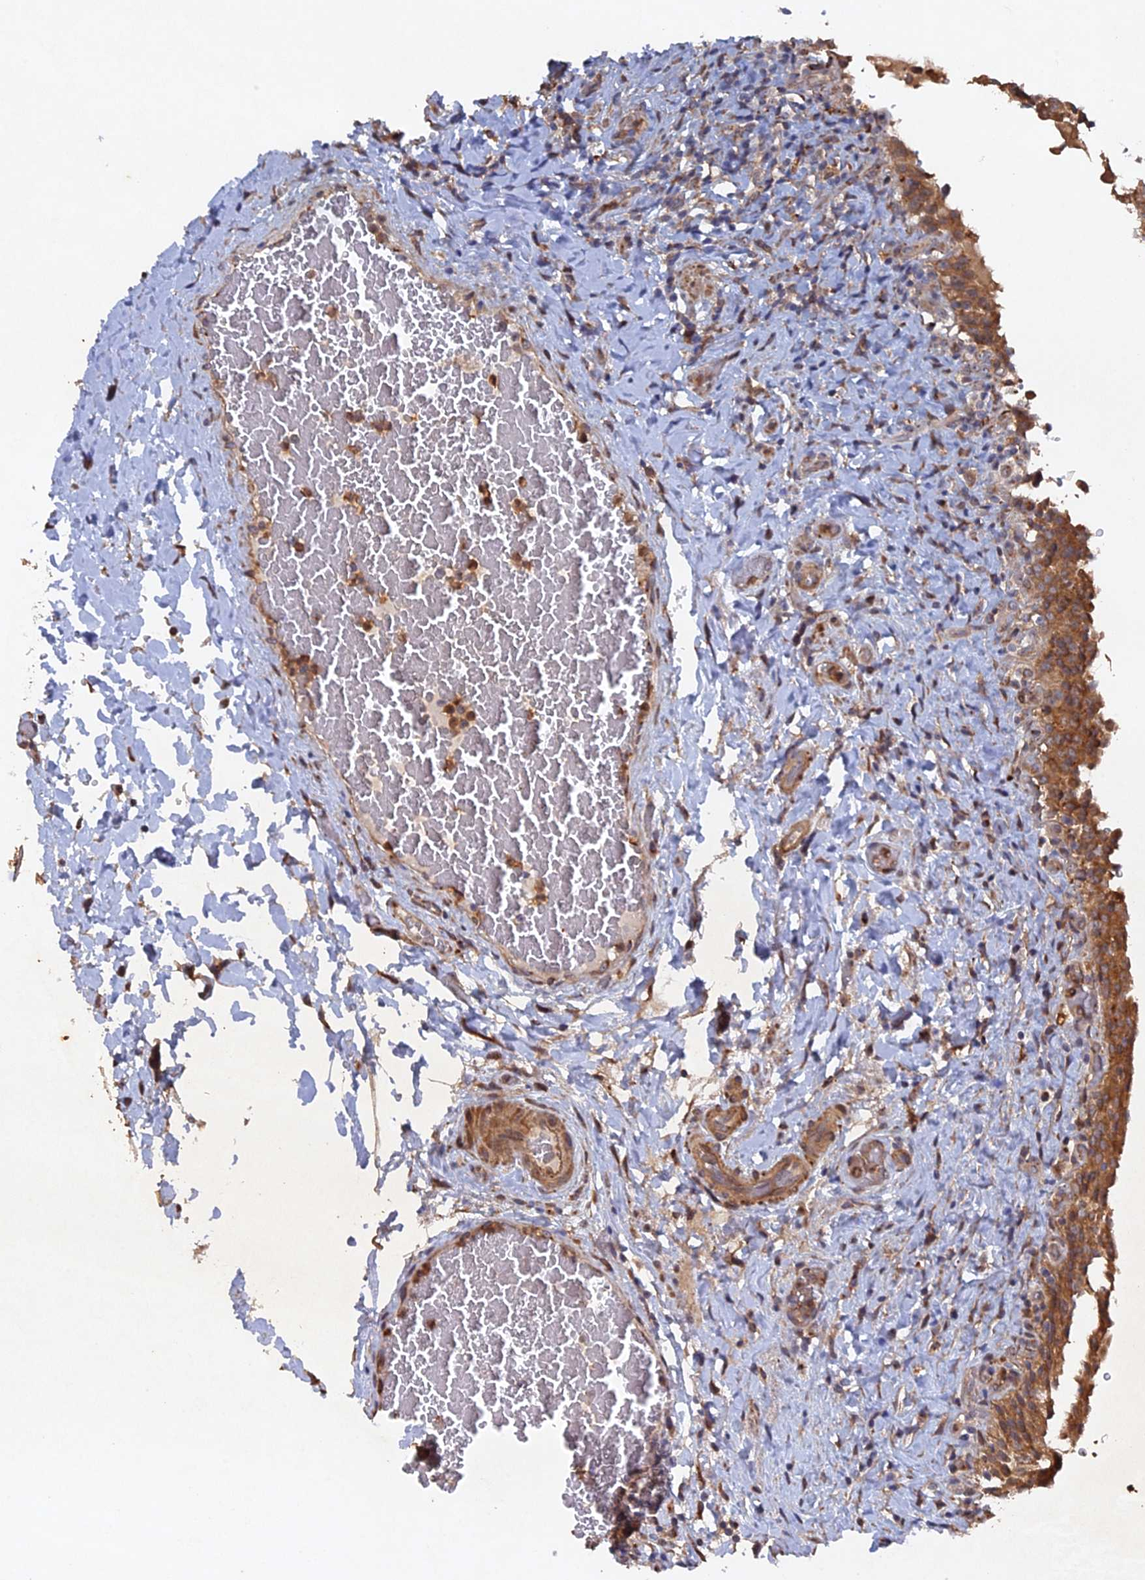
{"staining": {"intensity": "strong", "quantity": ">75%", "location": "cytoplasmic/membranous"}, "tissue": "urinary bladder", "cell_type": "Urothelial cells", "image_type": "normal", "snomed": [{"axis": "morphology", "description": "Normal tissue, NOS"}, {"axis": "morphology", "description": "Inflammation, NOS"}, {"axis": "topography", "description": "Urinary bladder"}], "caption": "Brown immunohistochemical staining in benign urinary bladder shows strong cytoplasmic/membranous expression in about >75% of urothelial cells.", "gene": "VPS37C", "patient": {"sex": "male", "age": 64}}